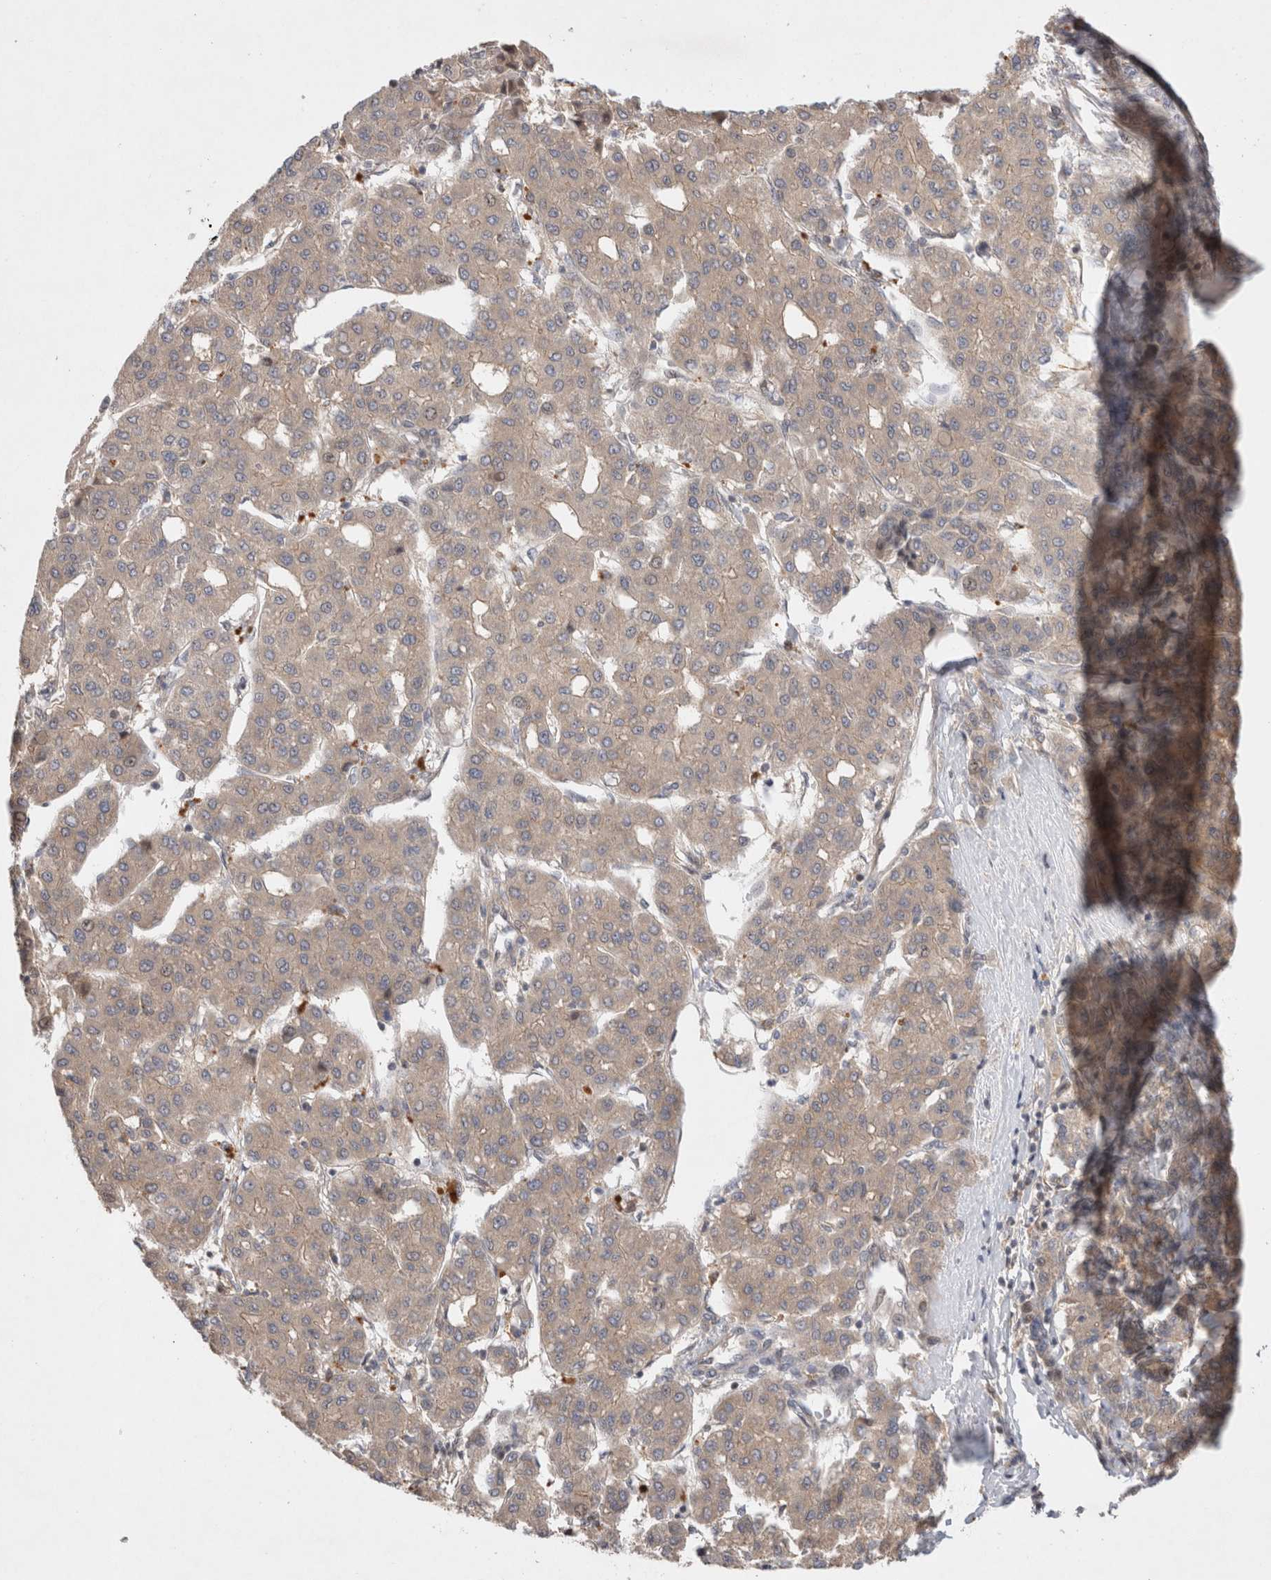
{"staining": {"intensity": "weak", "quantity": ">75%", "location": "cytoplasmic/membranous"}, "tissue": "liver cancer", "cell_type": "Tumor cells", "image_type": "cancer", "snomed": [{"axis": "morphology", "description": "Carcinoma, Hepatocellular, NOS"}, {"axis": "topography", "description": "Liver"}], "caption": "Protein expression analysis of liver hepatocellular carcinoma demonstrates weak cytoplasmic/membranous staining in about >75% of tumor cells.", "gene": "HTT", "patient": {"sex": "male", "age": 65}}